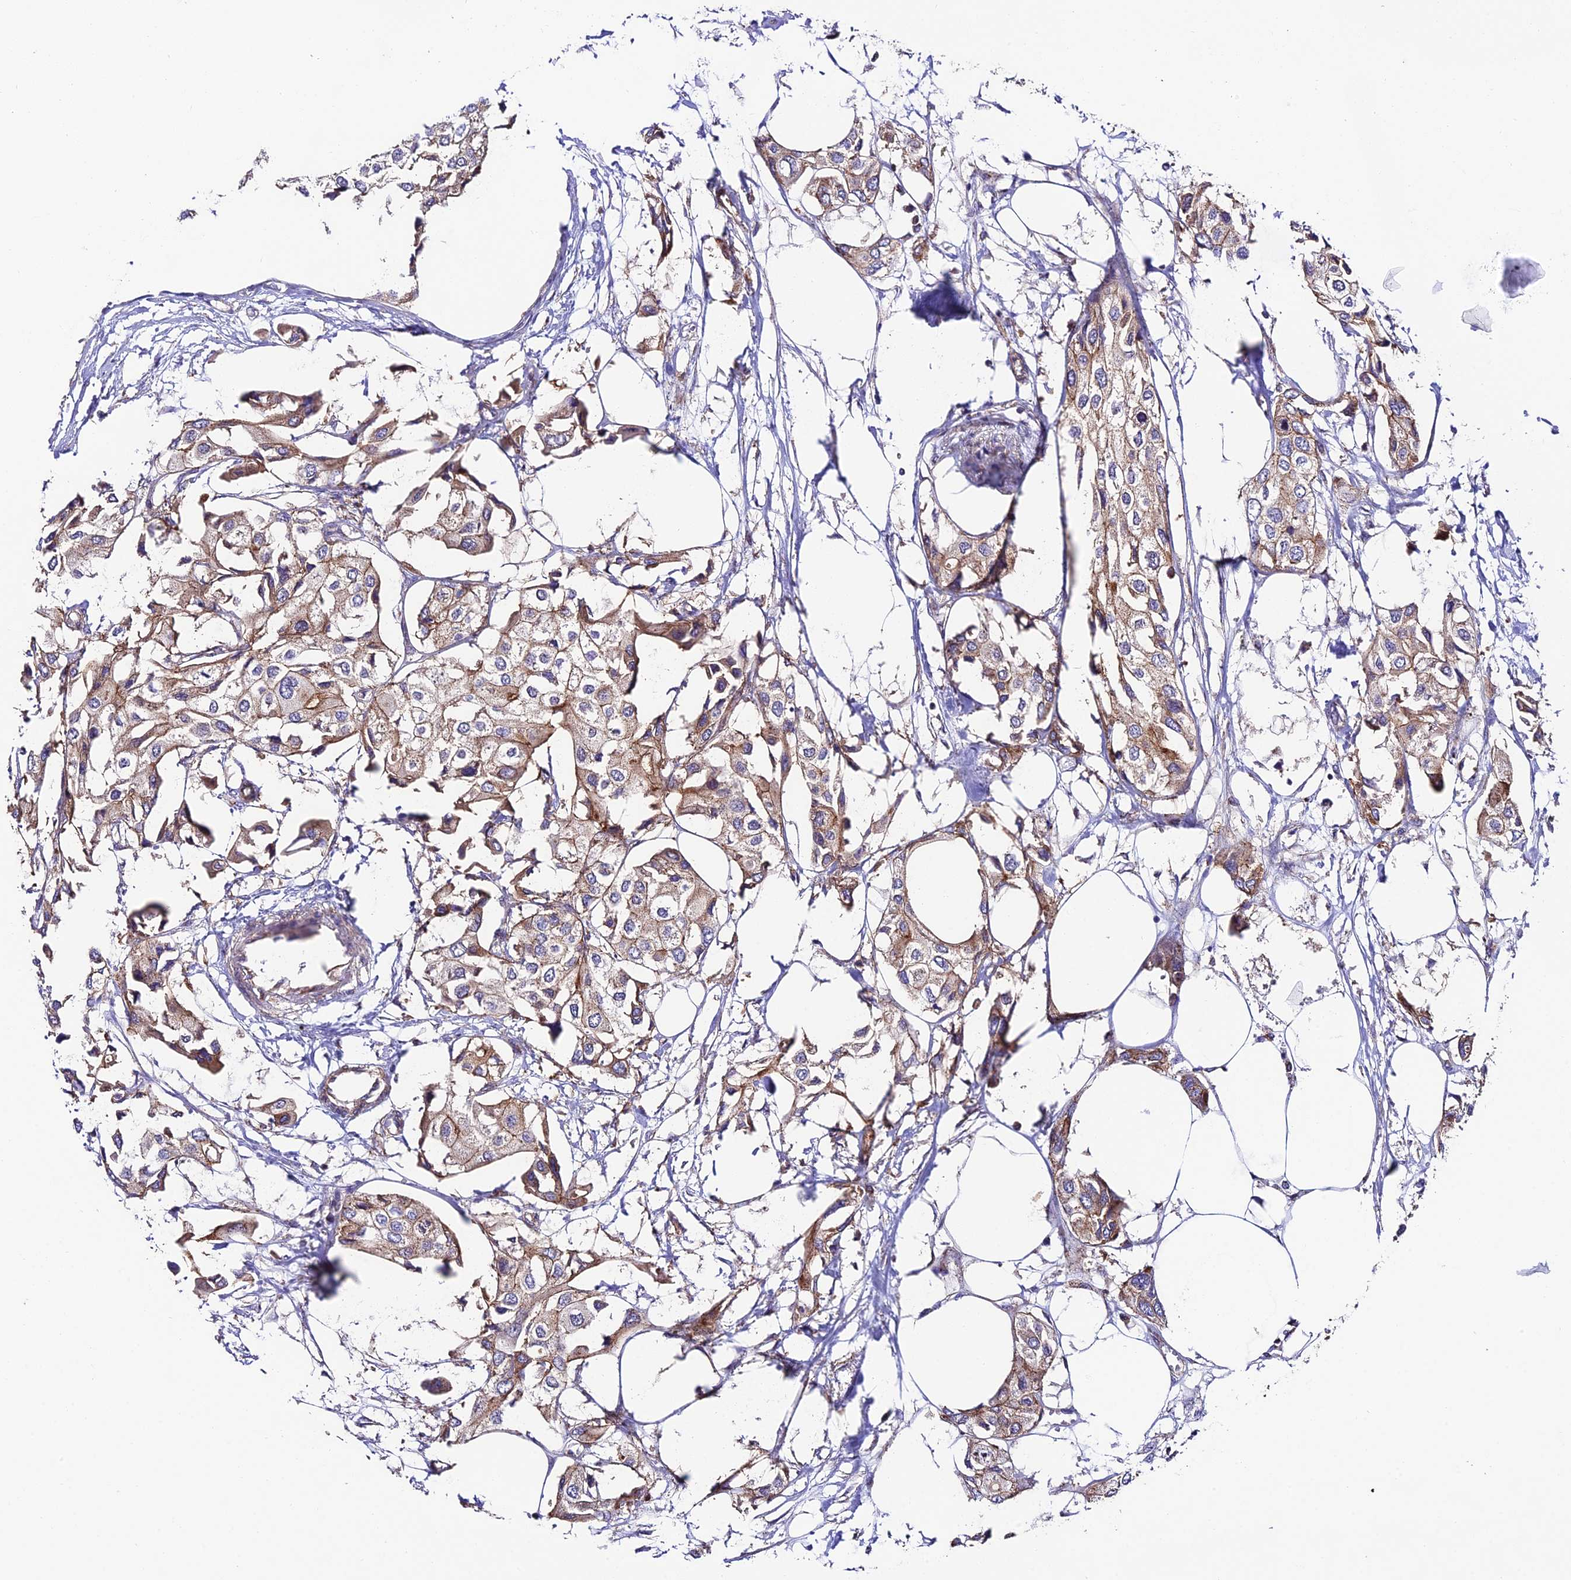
{"staining": {"intensity": "moderate", "quantity": ">75%", "location": "cytoplasmic/membranous"}, "tissue": "urothelial cancer", "cell_type": "Tumor cells", "image_type": "cancer", "snomed": [{"axis": "morphology", "description": "Urothelial carcinoma, High grade"}, {"axis": "topography", "description": "Urinary bladder"}], "caption": "Urothelial carcinoma (high-grade) stained with DAB (3,3'-diaminobenzidine) IHC reveals medium levels of moderate cytoplasmic/membranous staining in approximately >75% of tumor cells.", "gene": "QRFP", "patient": {"sex": "male", "age": 64}}